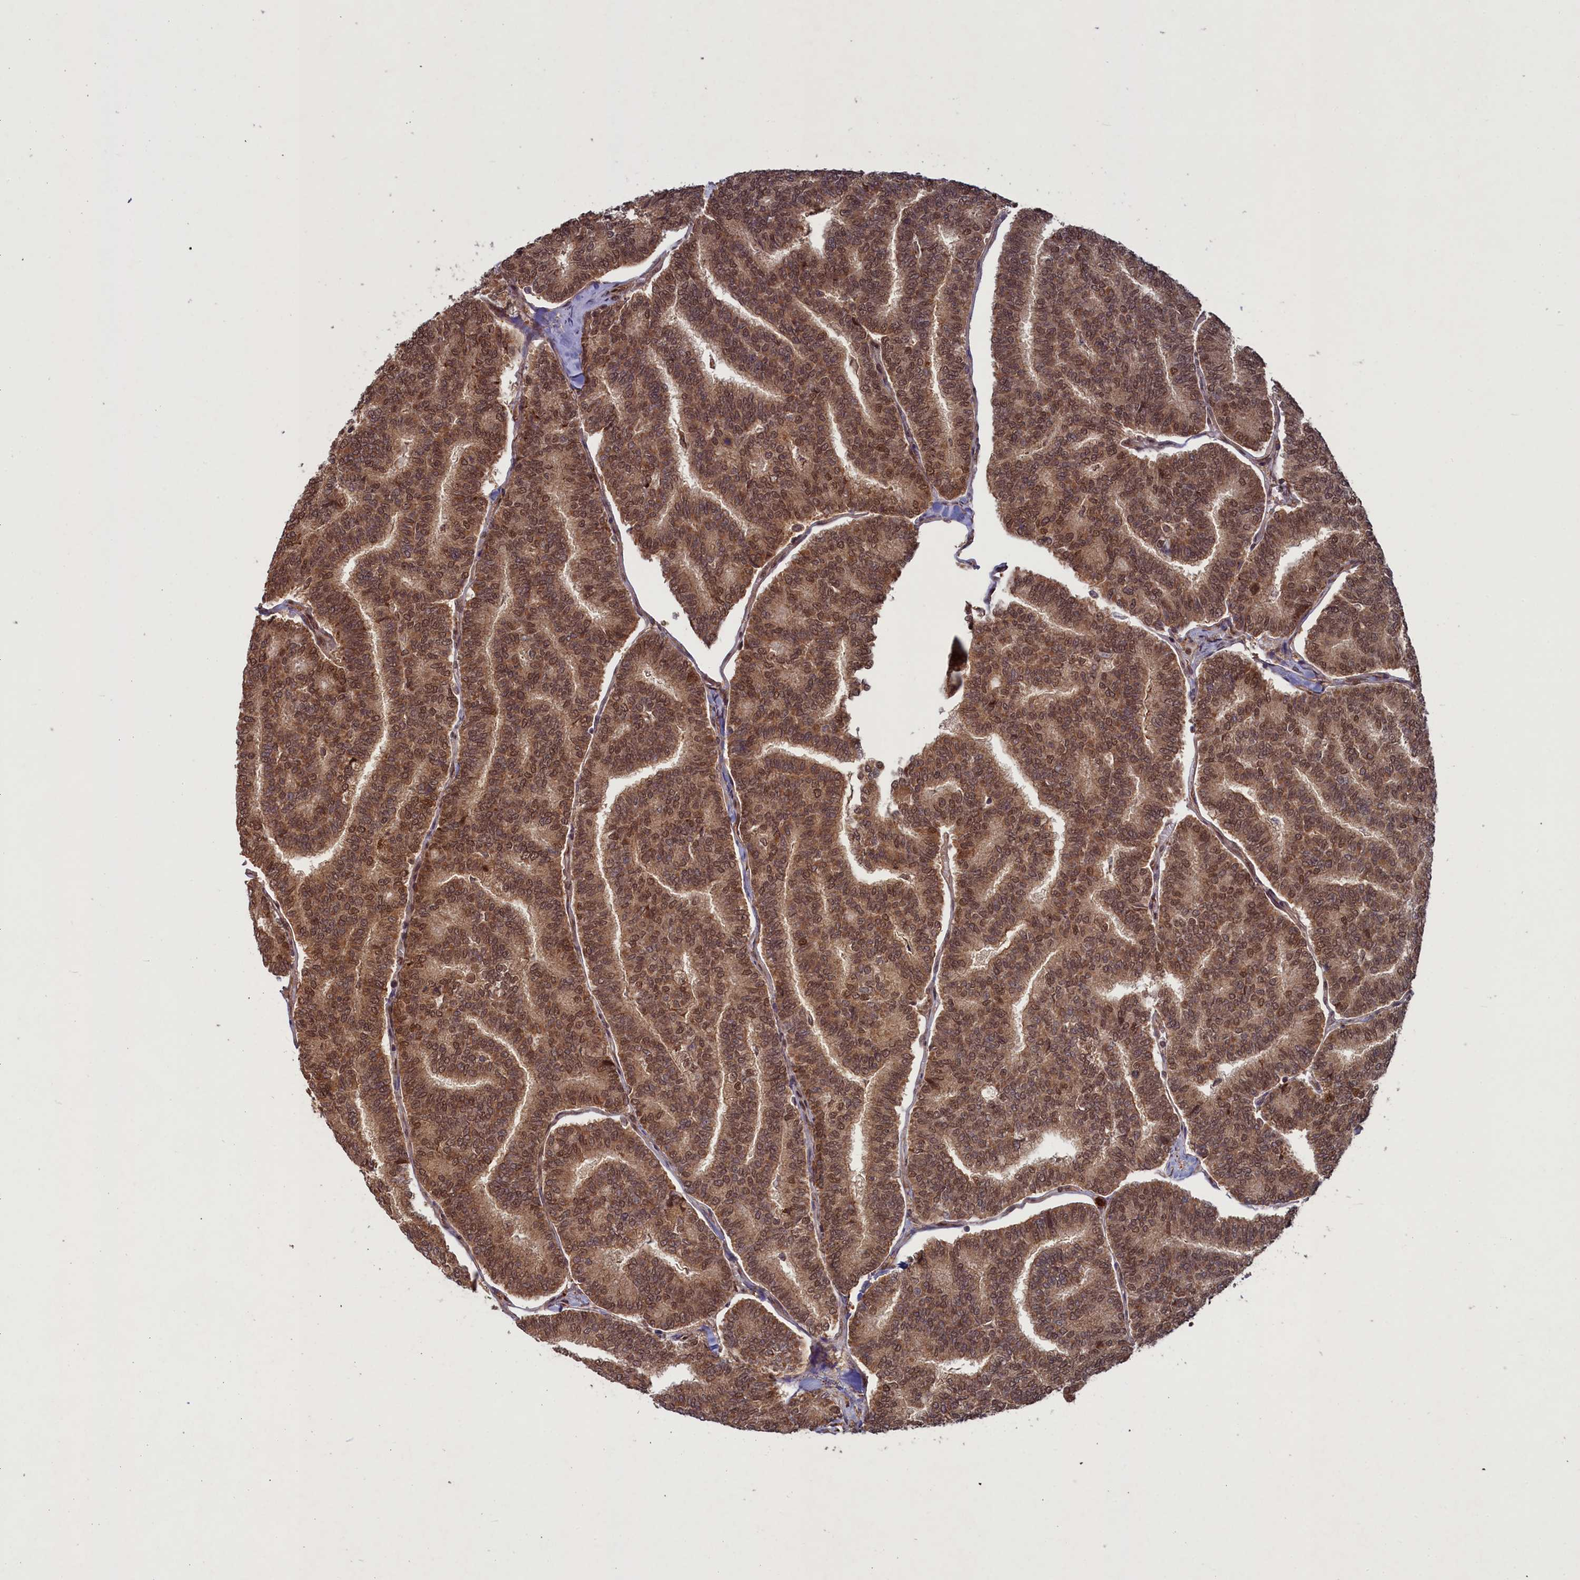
{"staining": {"intensity": "moderate", "quantity": ">75%", "location": "cytoplasmic/membranous,nuclear"}, "tissue": "thyroid cancer", "cell_type": "Tumor cells", "image_type": "cancer", "snomed": [{"axis": "morphology", "description": "Papillary adenocarcinoma, NOS"}, {"axis": "topography", "description": "Thyroid gland"}], "caption": "This is an image of IHC staining of papillary adenocarcinoma (thyroid), which shows moderate staining in the cytoplasmic/membranous and nuclear of tumor cells.", "gene": "NAE1", "patient": {"sex": "female", "age": 35}}